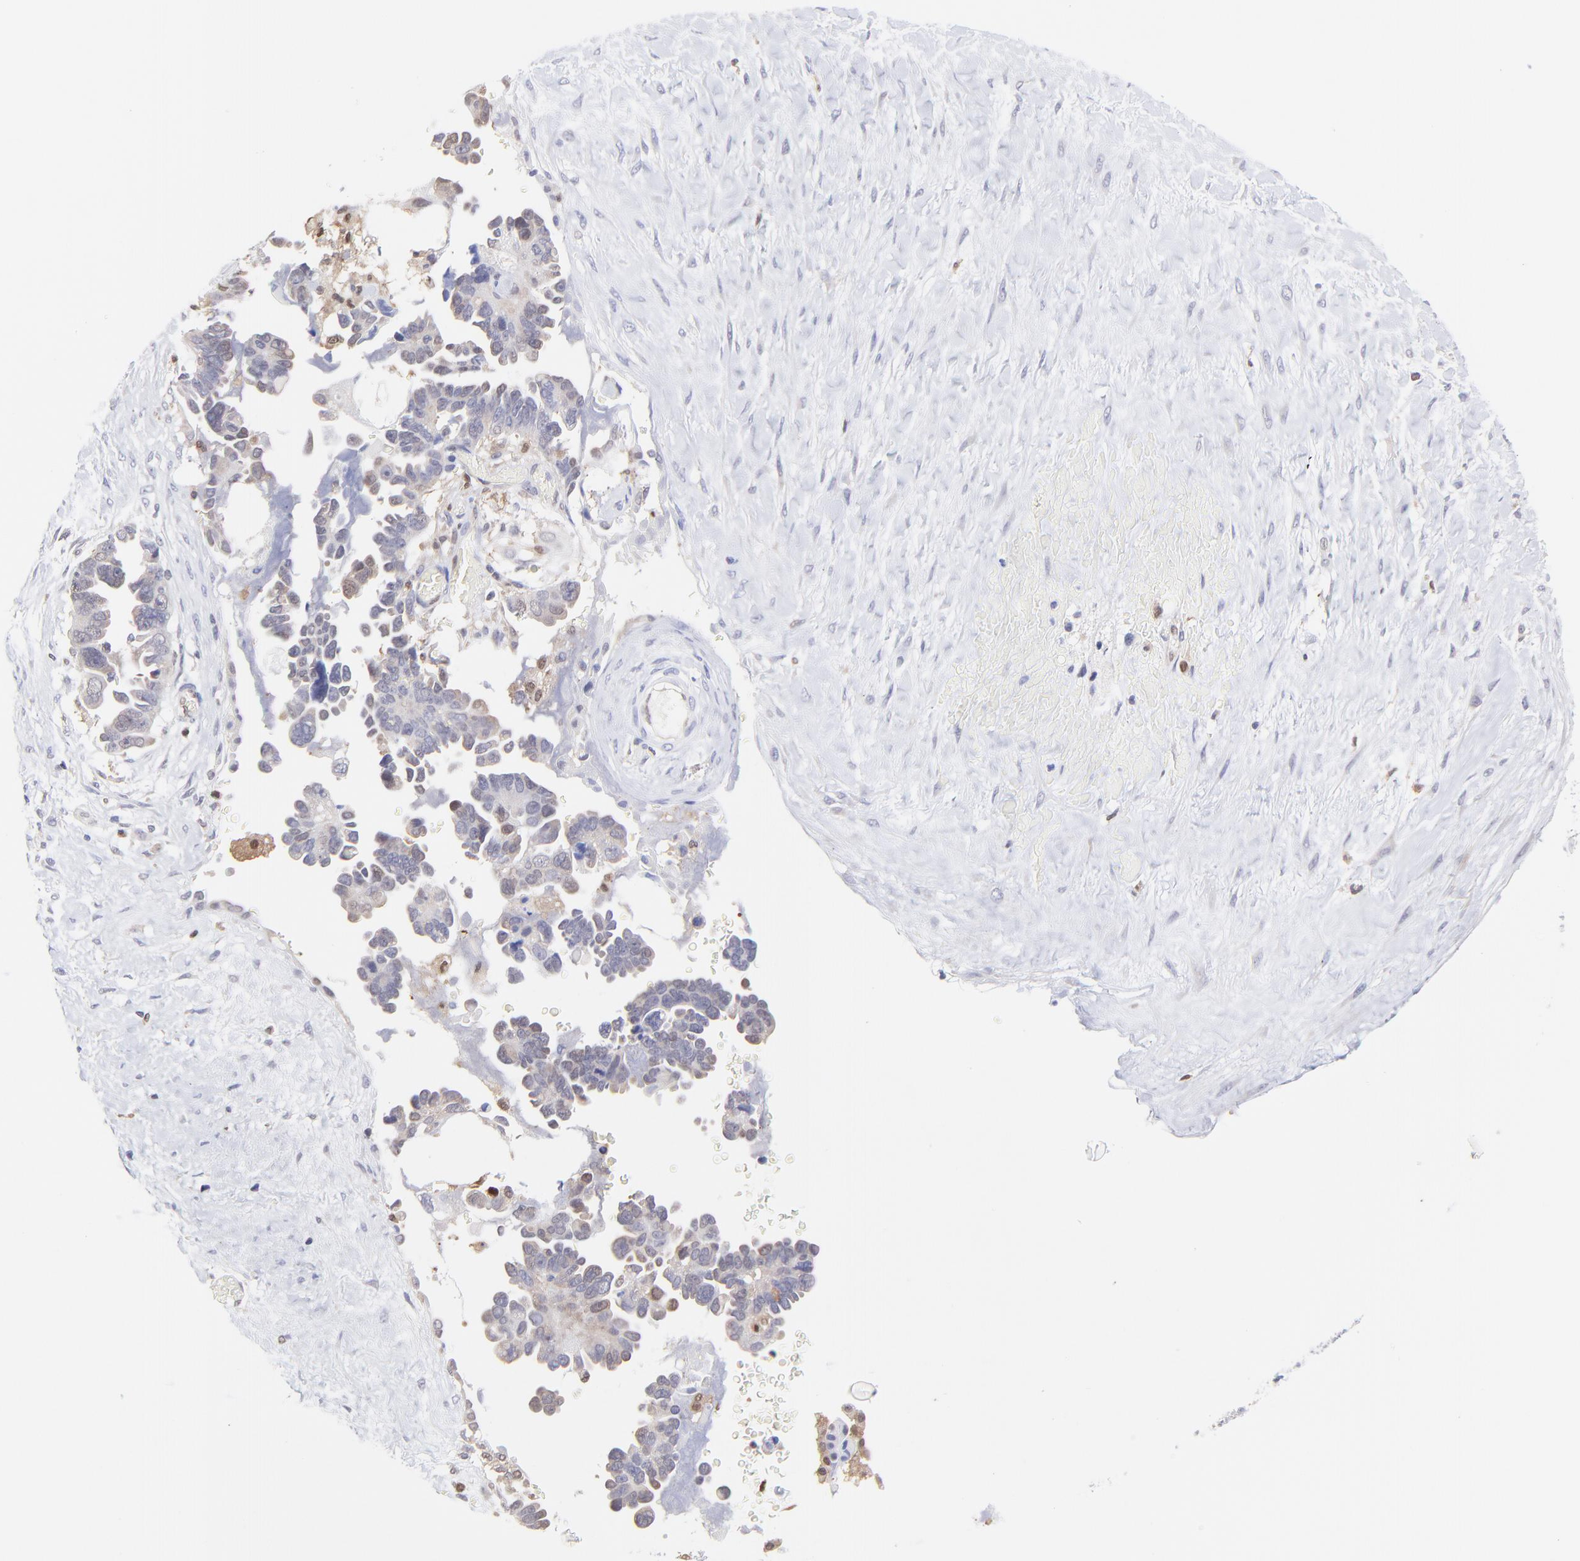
{"staining": {"intensity": "weak", "quantity": "<25%", "location": "nuclear"}, "tissue": "ovarian cancer", "cell_type": "Tumor cells", "image_type": "cancer", "snomed": [{"axis": "morphology", "description": "Cystadenocarcinoma, serous, NOS"}, {"axis": "topography", "description": "Ovary"}], "caption": "IHC photomicrograph of neoplastic tissue: ovarian serous cystadenocarcinoma stained with DAB demonstrates no significant protein staining in tumor cells.", "gene": "HYAL1", "patient": {"sex": "female", "age": 63}}